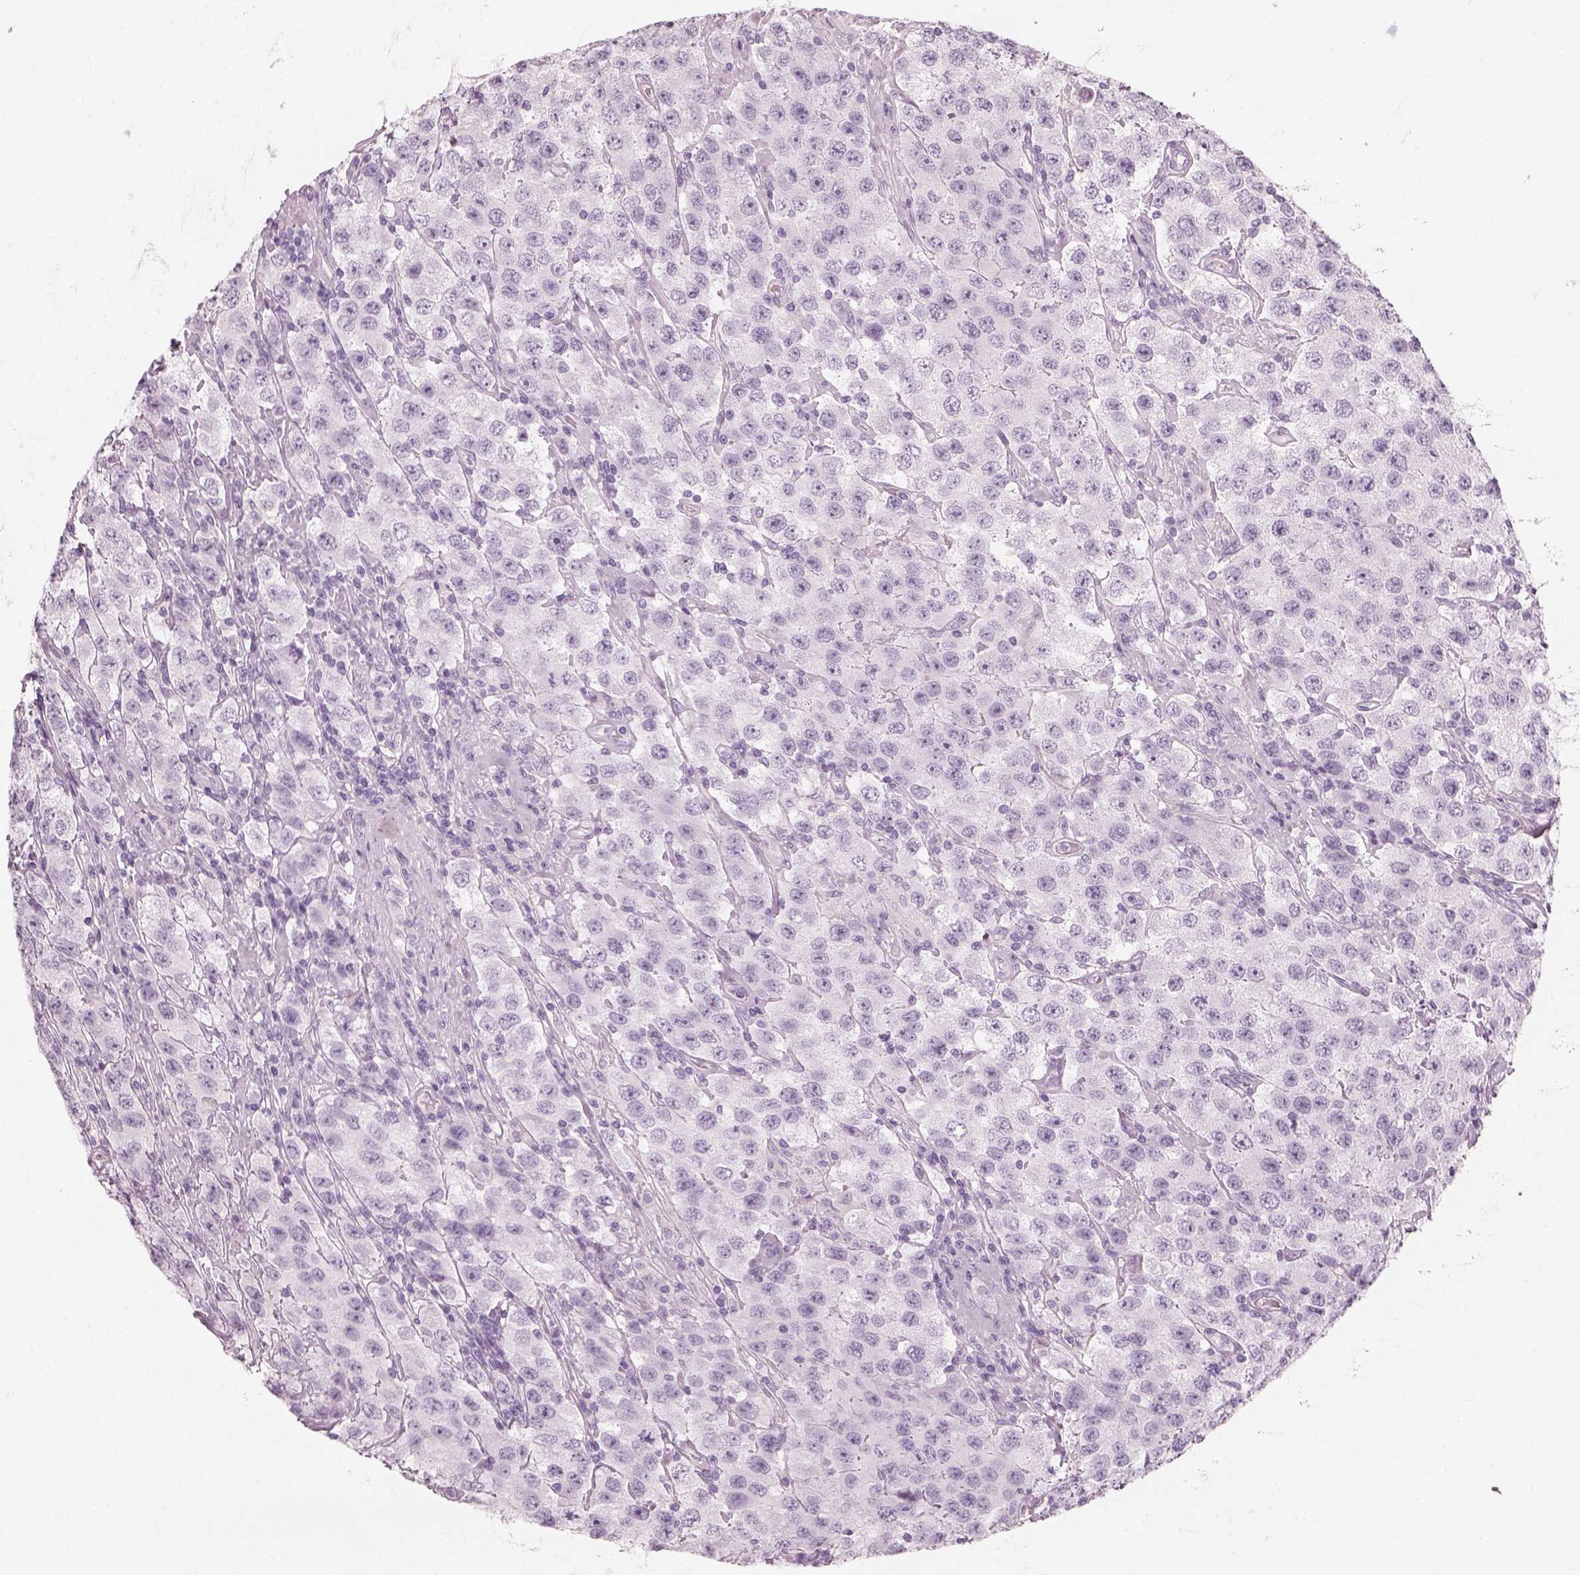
{"staining": {"intensity": "negative", "quantity": "none", "location": "none"}, "tissue": "testis cancer", "cell_type": "Tumor cells", "image_type": "cancer", "snomed": [{"axis": "morphology", "description": "Seminoma, NOS"}, {"axis": "topography", "description": "Testis"}], "caption": "Tumor cells show no significant protein expression in seminoma (testis). Nuclei are stained in blue.", "gene": "CRYAA", "patient": {"sex": "male", "age": 52}}